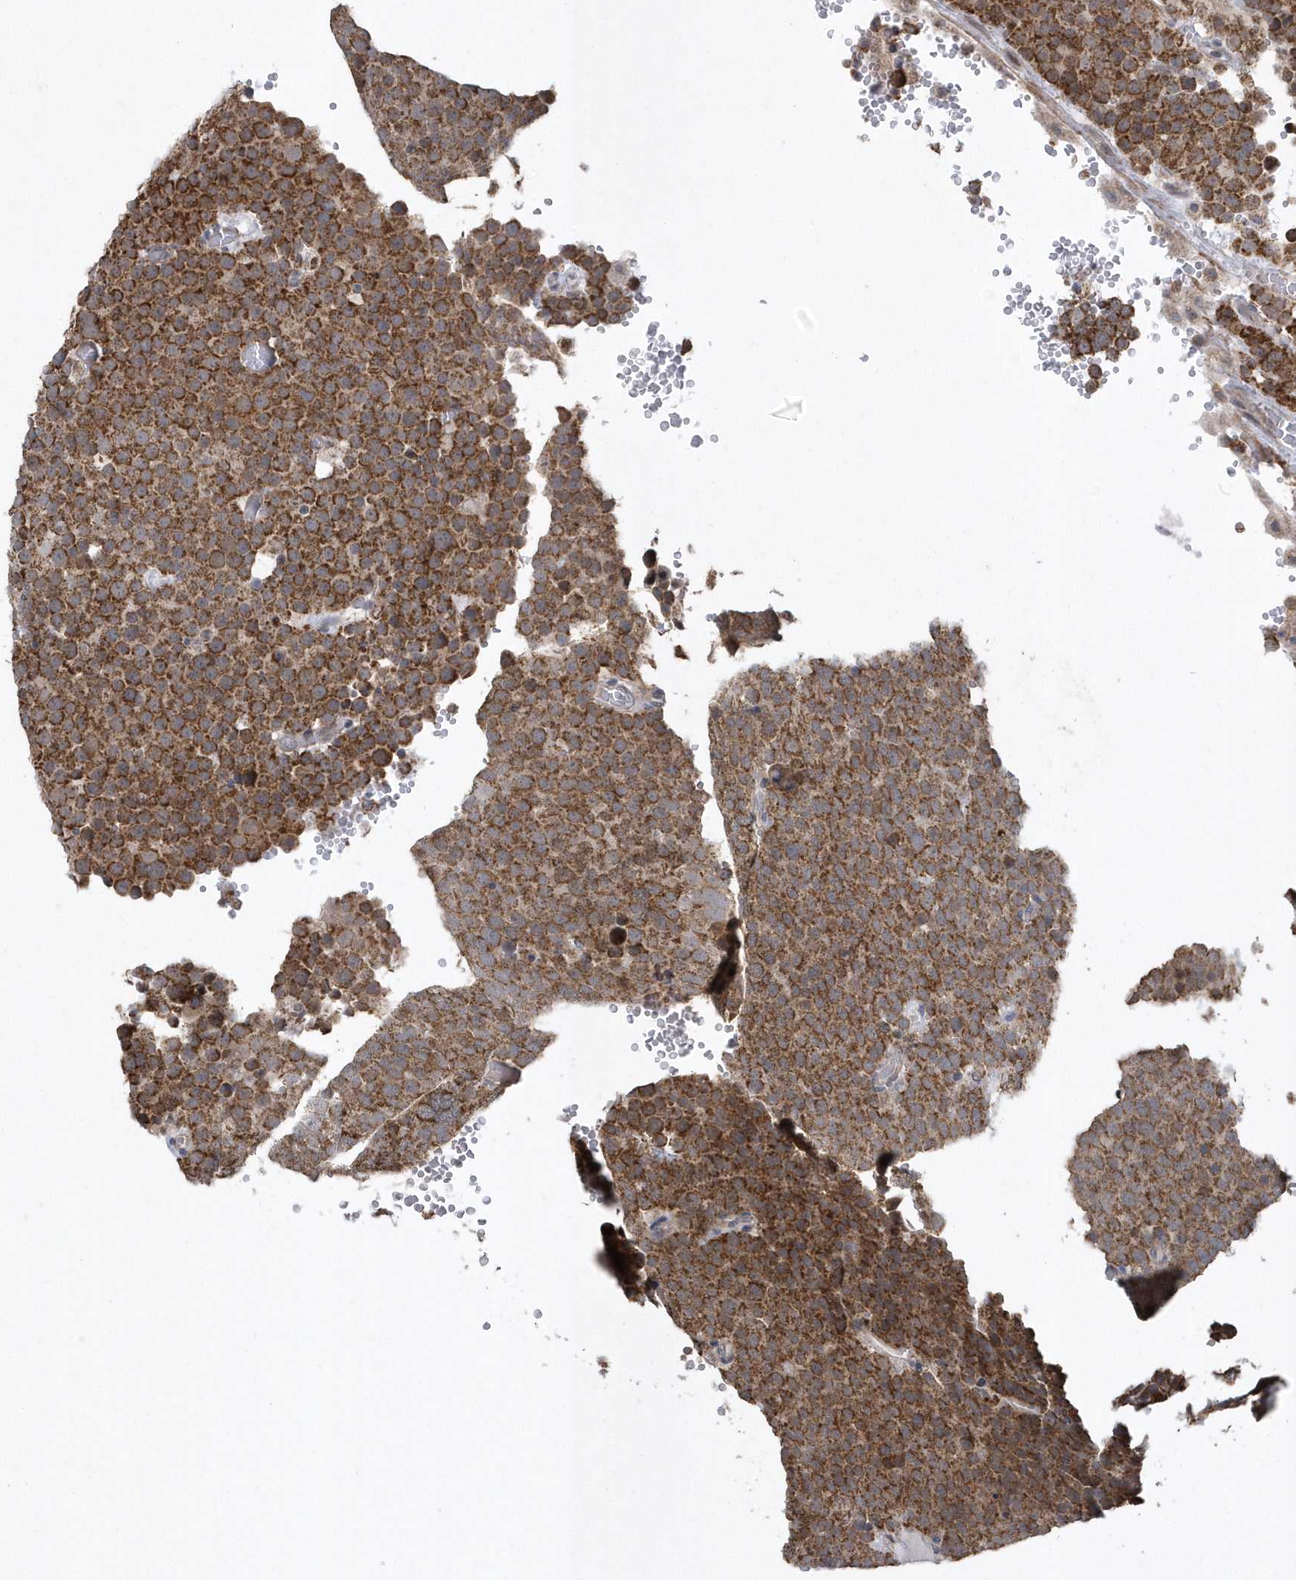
{"staining": {"intensity": "strong", "quantity": ">75%", "location": "cytoplasmic/membranous"}, "tissue": "testis cancer", "cell_type": "Tumor cells", "image_type": "cancer", "snomed": [{"axis": "morphology", "description": "Seminoma, NOS"}, {"axis": "topography", "description": "Testis"}], "caption": "Human testis cancer stained for a protein (brown) reveals strong cytoplasmic/membranous positive staining in about >75% of tumor cells.", "gene": "SLX9", "patient": {"sex": "male", "age": 71}}